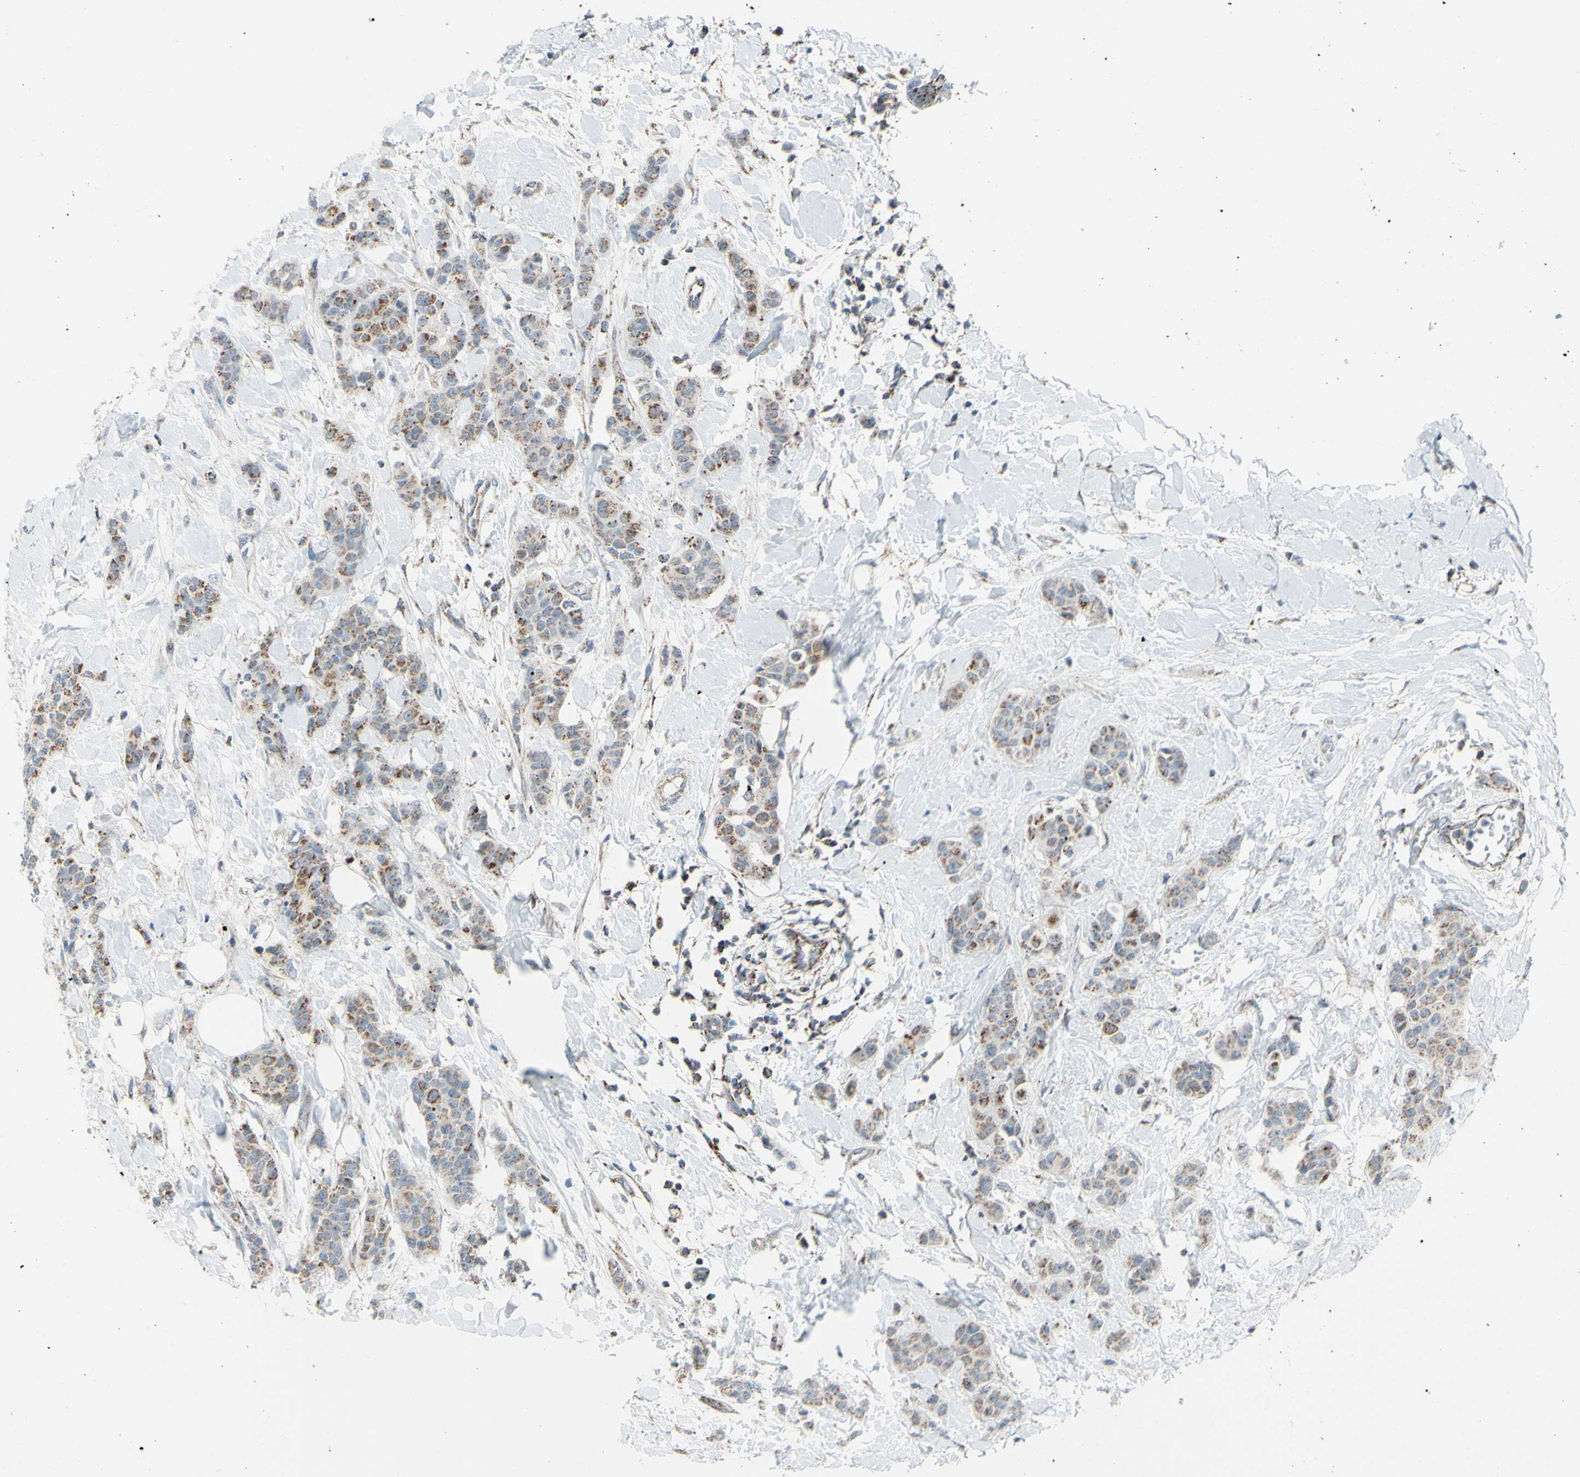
{"staining": {"intensity": "moderate", "quantity": "25%-75%", "location": "cytoplasmic/membranous"}, "tissue": "breast cancer", "cell_type": "Tumor cells", "image_type": "cancer", "snomed": [{"axis": "morphology", "description": "Normal tissue, NOS"}, {"axis": "morphology", "description": "Duct carcinoma"}, {"axis": "topography", "description": "Breast"}], "caption": "Invasive ductal carcinoma (breast) was stained to show a protein in brown. There is medium levels of moderate cytoplasmic/membranous staining in approximately 25%-75% of tumor cells. The protein of interest is stained brown, and the nuclei are stained in blue (DAB (3,3'-diaminobenzidine) IHC with brightfield microscopy, high magnification).", "gene": "GLT8D1", "patient": {"sex": "female", "age": 40}}